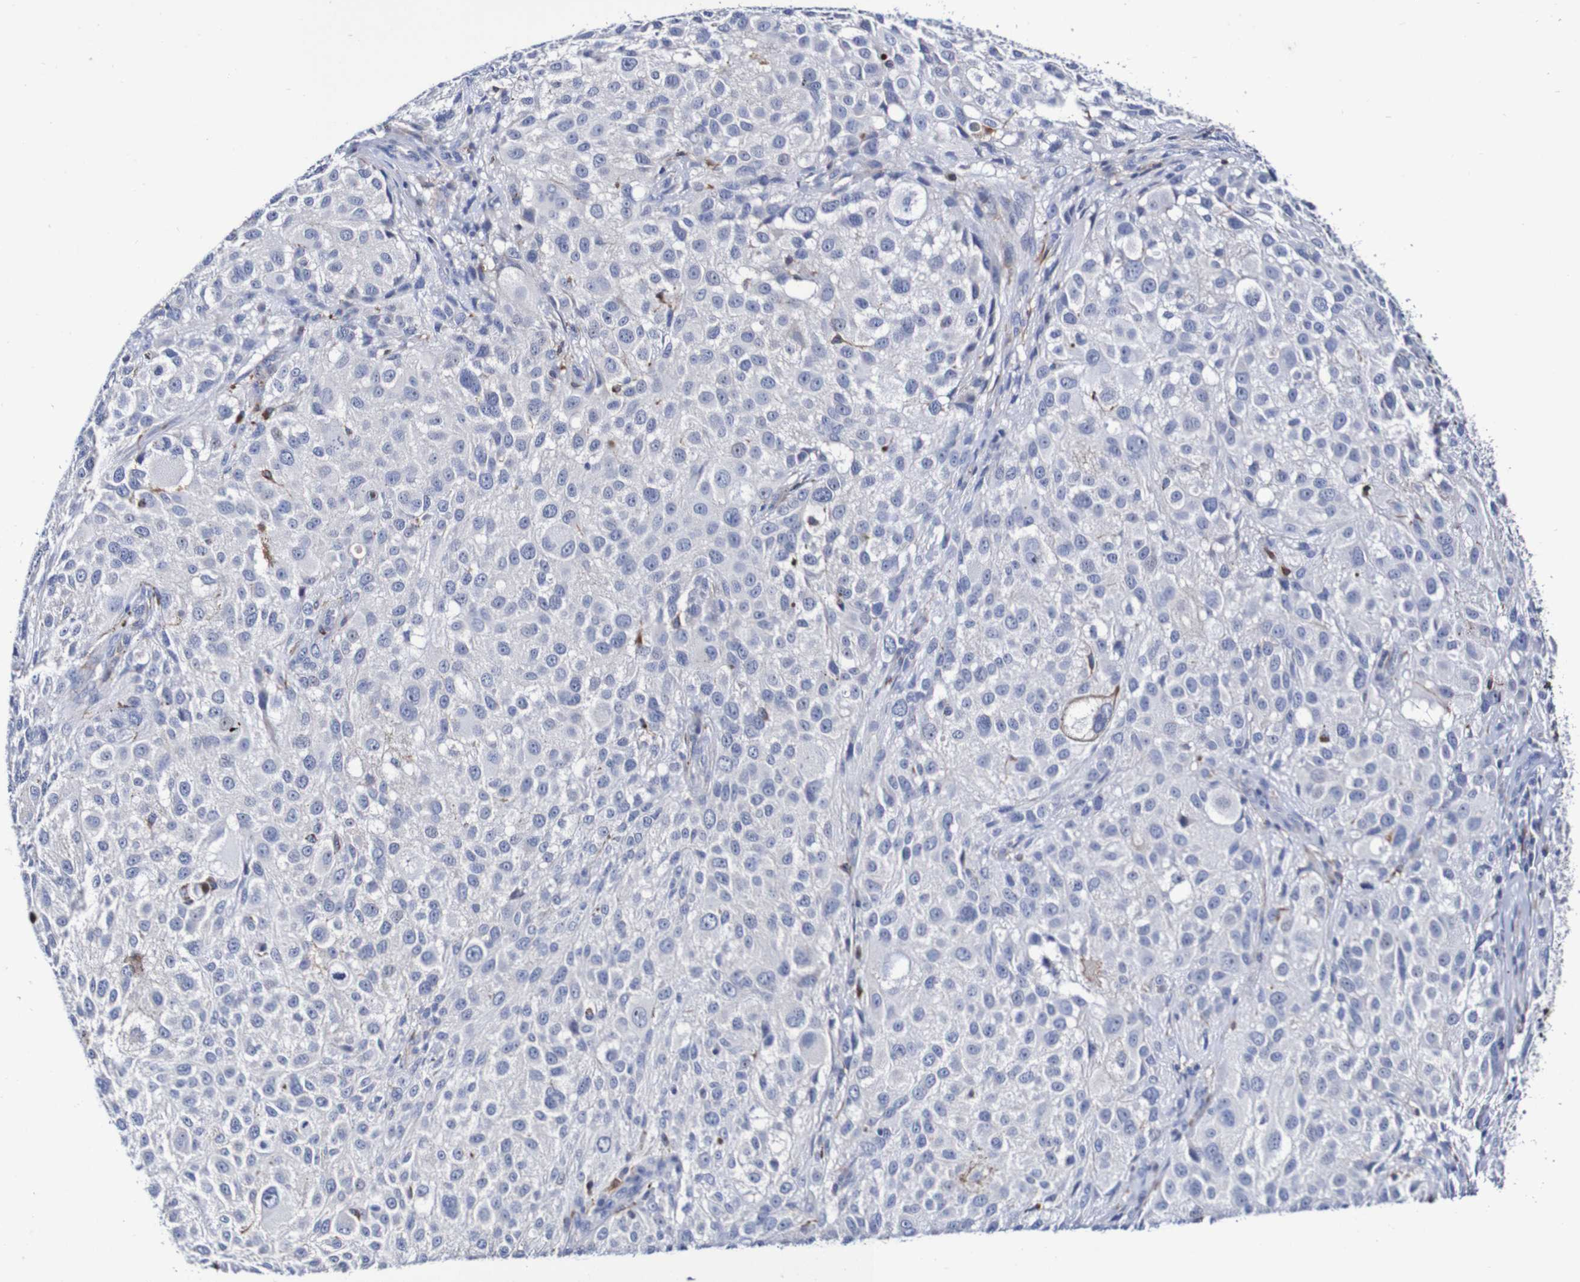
{"staining": {"intensity": "negative", "quantity": "none", "location": "none"}, "tissue": "melanoma", "cell_type": "Tumor cells", "image_type": "cancer", "snomed": [{"axis": "morphology", "description": "Necrosis, NOS"}, {"axis": "morphology", "description": "Malignant melanoma, NOS"}, {"axis": "topography", "description": "Skin"}], "caption": "Tumor cells are negative for brown protein staining in malignant melanoma.", "gene": "SEZ6", "patient": {"sex": "female", "age": 87}}